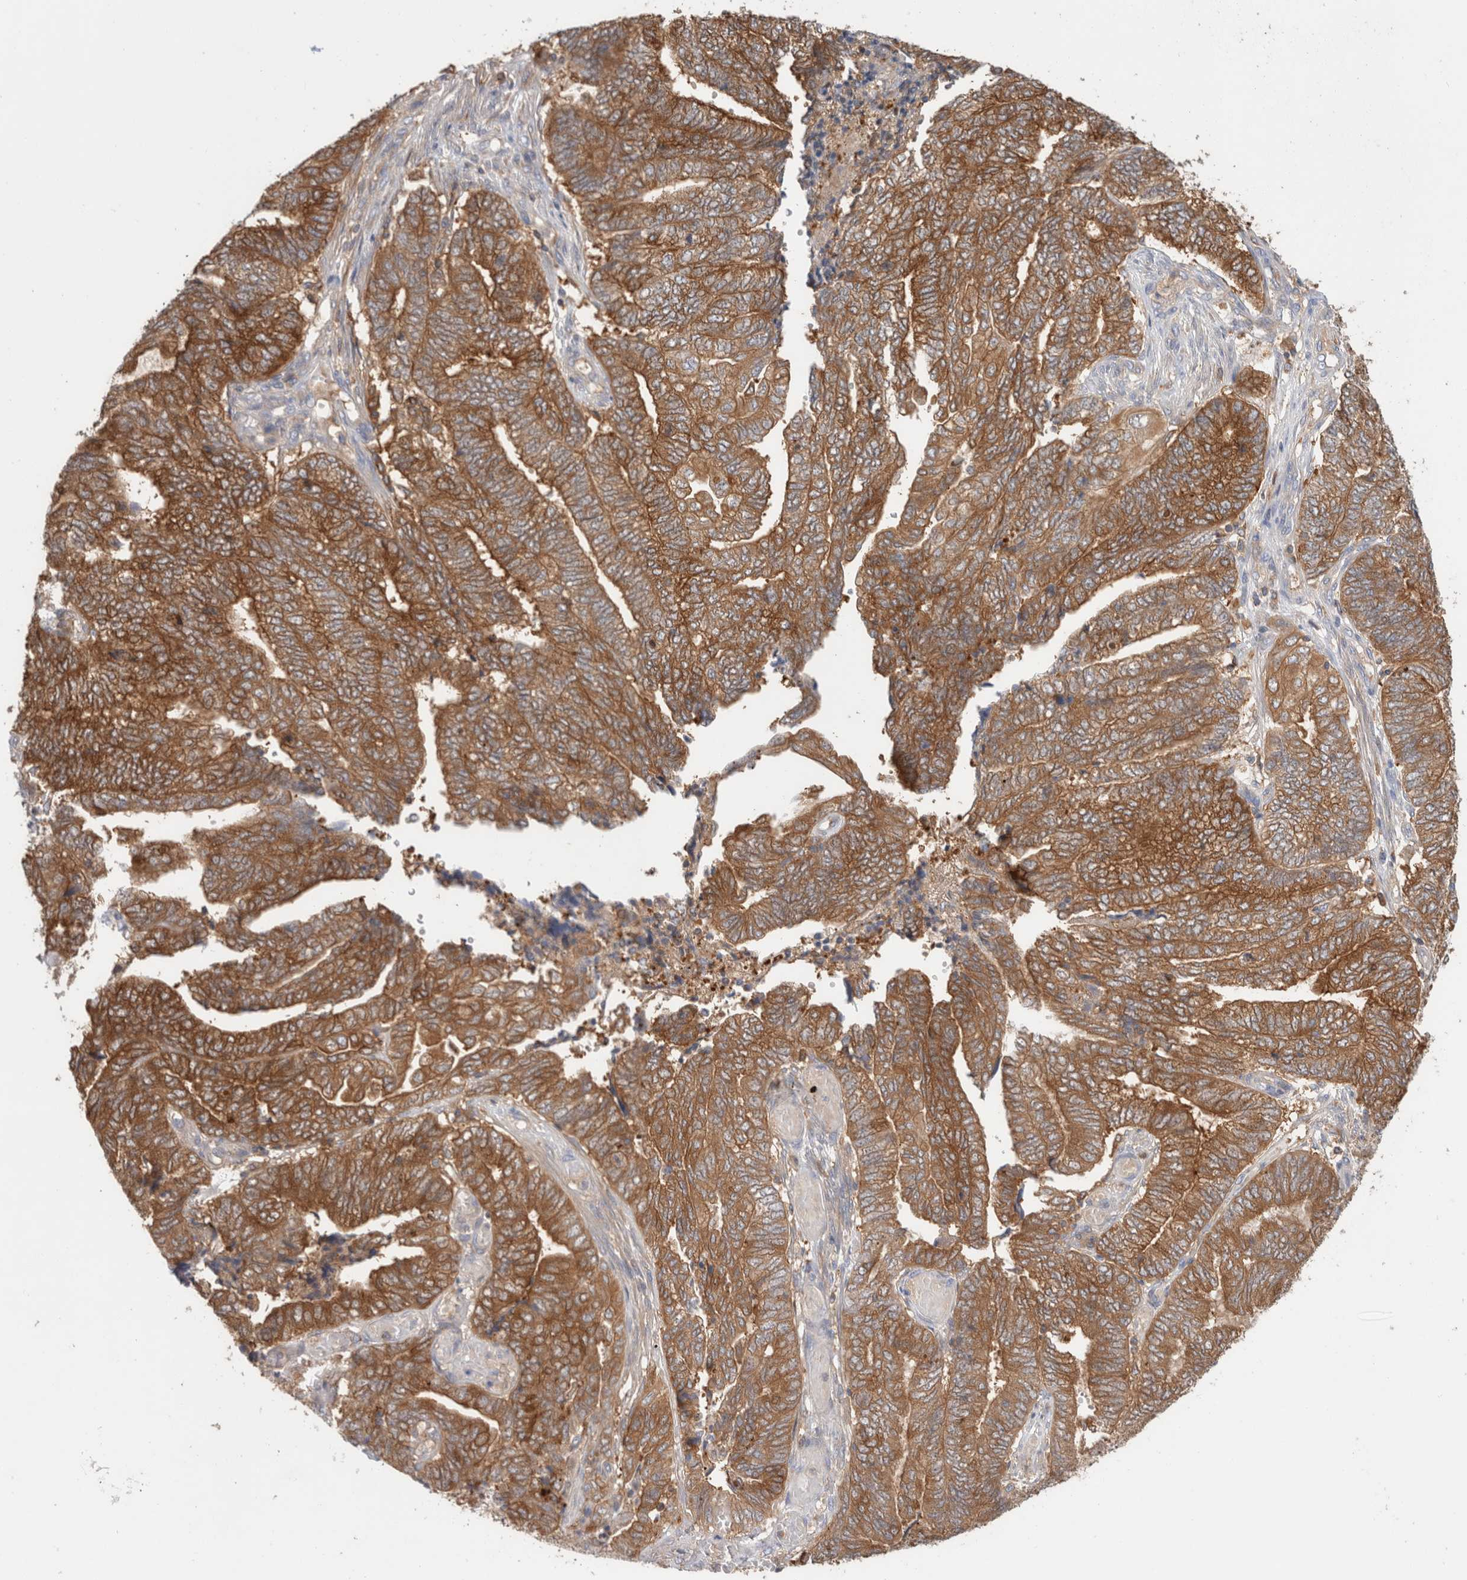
{"staining": {"intensity": "strong", "quantity": ">75%", "location": "cytoplasmic/membranous"}, "tissue": "endometrial cancer", "cell_type": "Tumor cells", "image_type": "cancer", "snomed": [{"axis": "morphology", "description": "Adenocarcinoma, NOS"}, {"axis": "topography", "description": "Uterus"}, {"axis": "topography", "description": "Endometrium"}], "caption": "Tumor cells exhibit high levels of strong cytoplasmic/membranous staining in approximately >75% of cells in human adenocarcinoma (endometrial).", "gene": "KLHL14", "patient": {"sex": "female", "age": 70}}